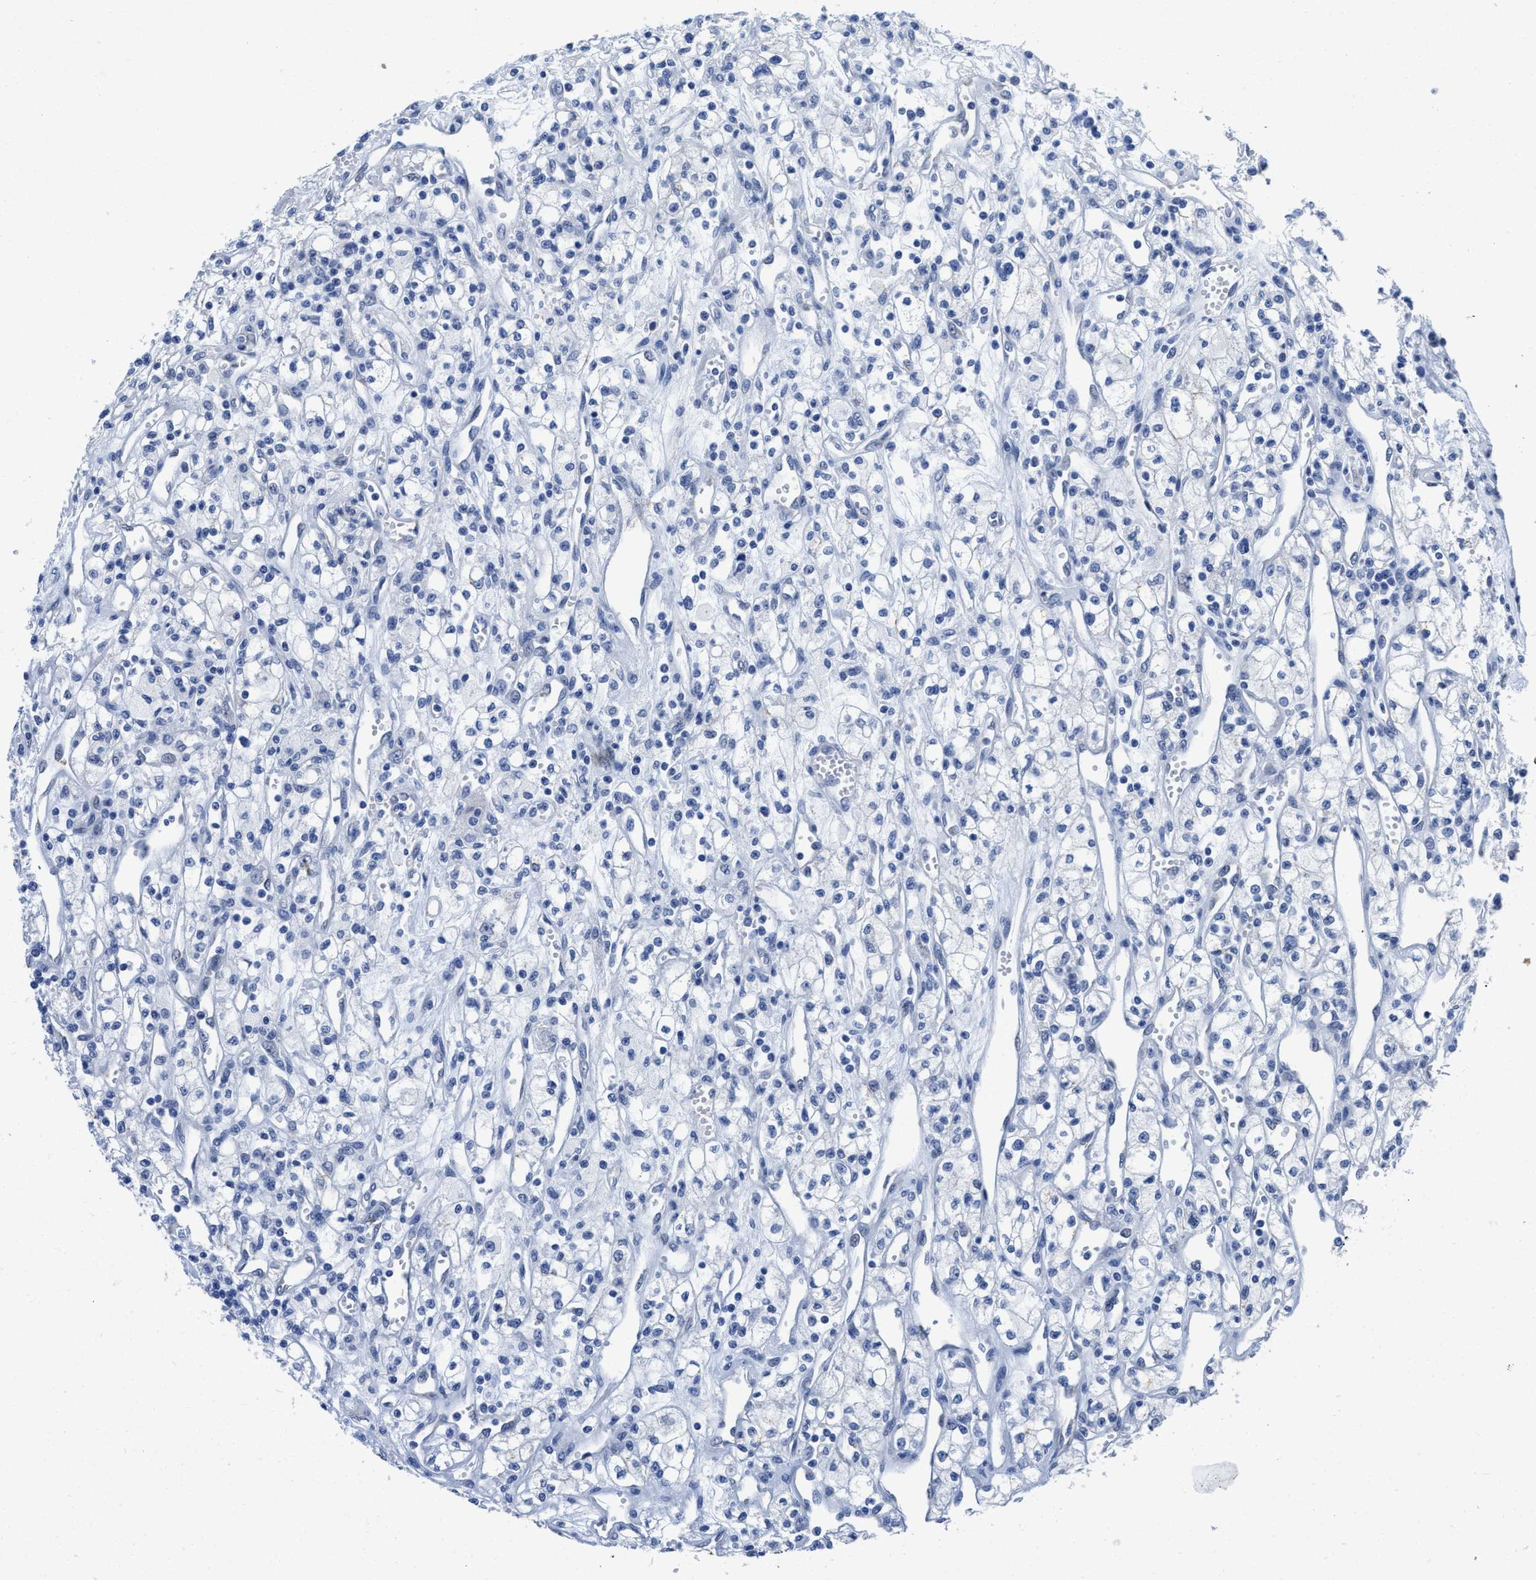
{"staining": {"intensity": "negative", "quantity": "none", "location": "none"}, "tissue": "renal cancer", "cell_type": "Tumor cells", "image_type": "cancer", "snomed": [{"axis": "morphology", "description": "Adenocarcinoma, NOS"}, {"axis": "topography", "description": "Kidney"}], "caption": "An IHC histopathology image of renal cancer (adenocarcinoma) is shown. There is no staining in tumor cells of renal cancer (adenocarcinoma).", "gene": "HOOK1", "patient": {"sex": "male", "age": 59}}